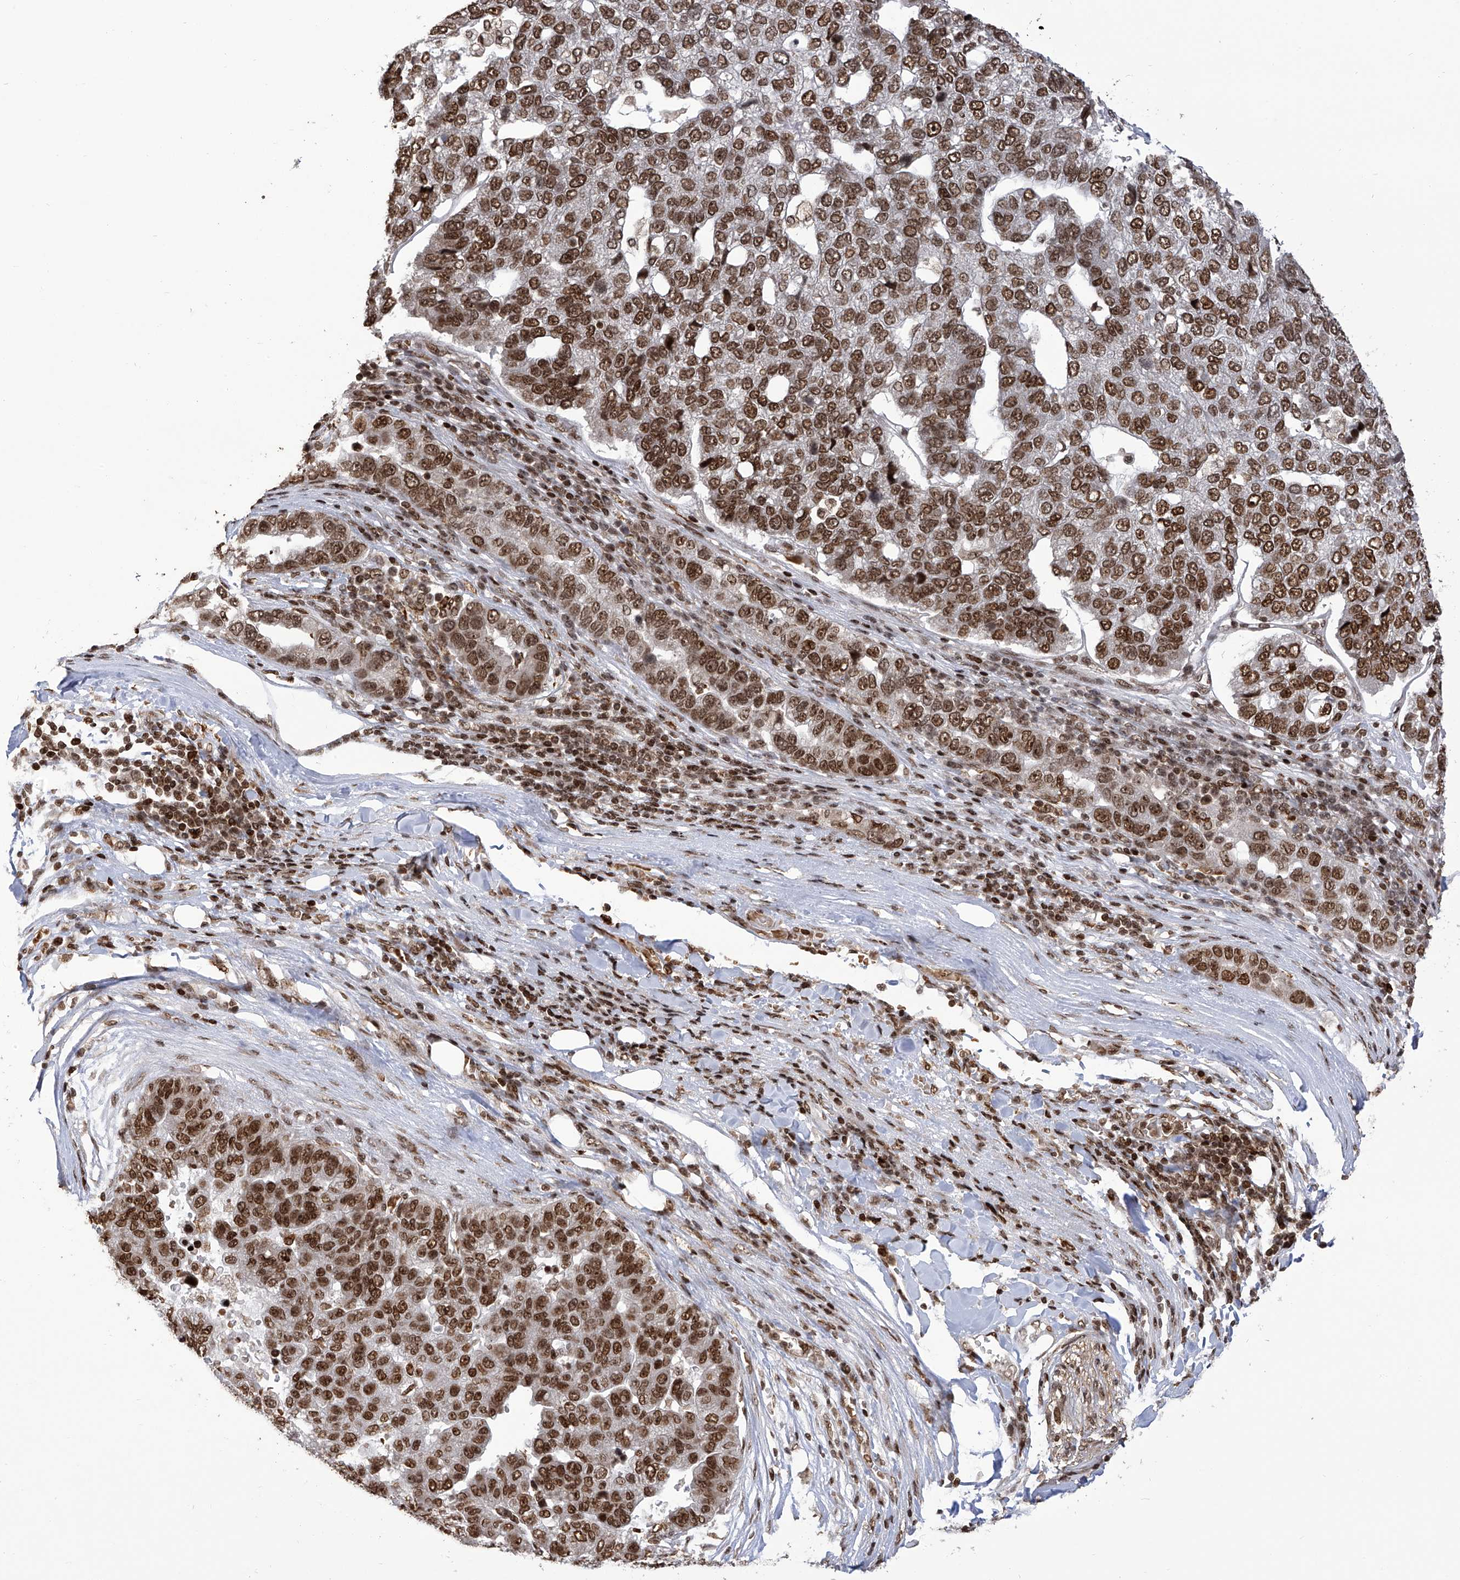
{"staining": {"intensity": "strong", "quantity": ">75%", "location": "nuclear"}, "tissue": "pancreatic cancer", "cell_type": "Tumor cells", "image_type": "cancer", "snomed": [{"axis": "morphology", "description": "Adenocarcinoma, NOS"}, {"axis": "topography", "description": "Pancreas"}], "caption": "This is an image of immunohistochemistry (IHC) staining of pancreatic cancer, which shows strong expression in the nuclear of tumor cells.", "gene": "PAK1IP1", "patient": {"sex": "female", "age": 61}}